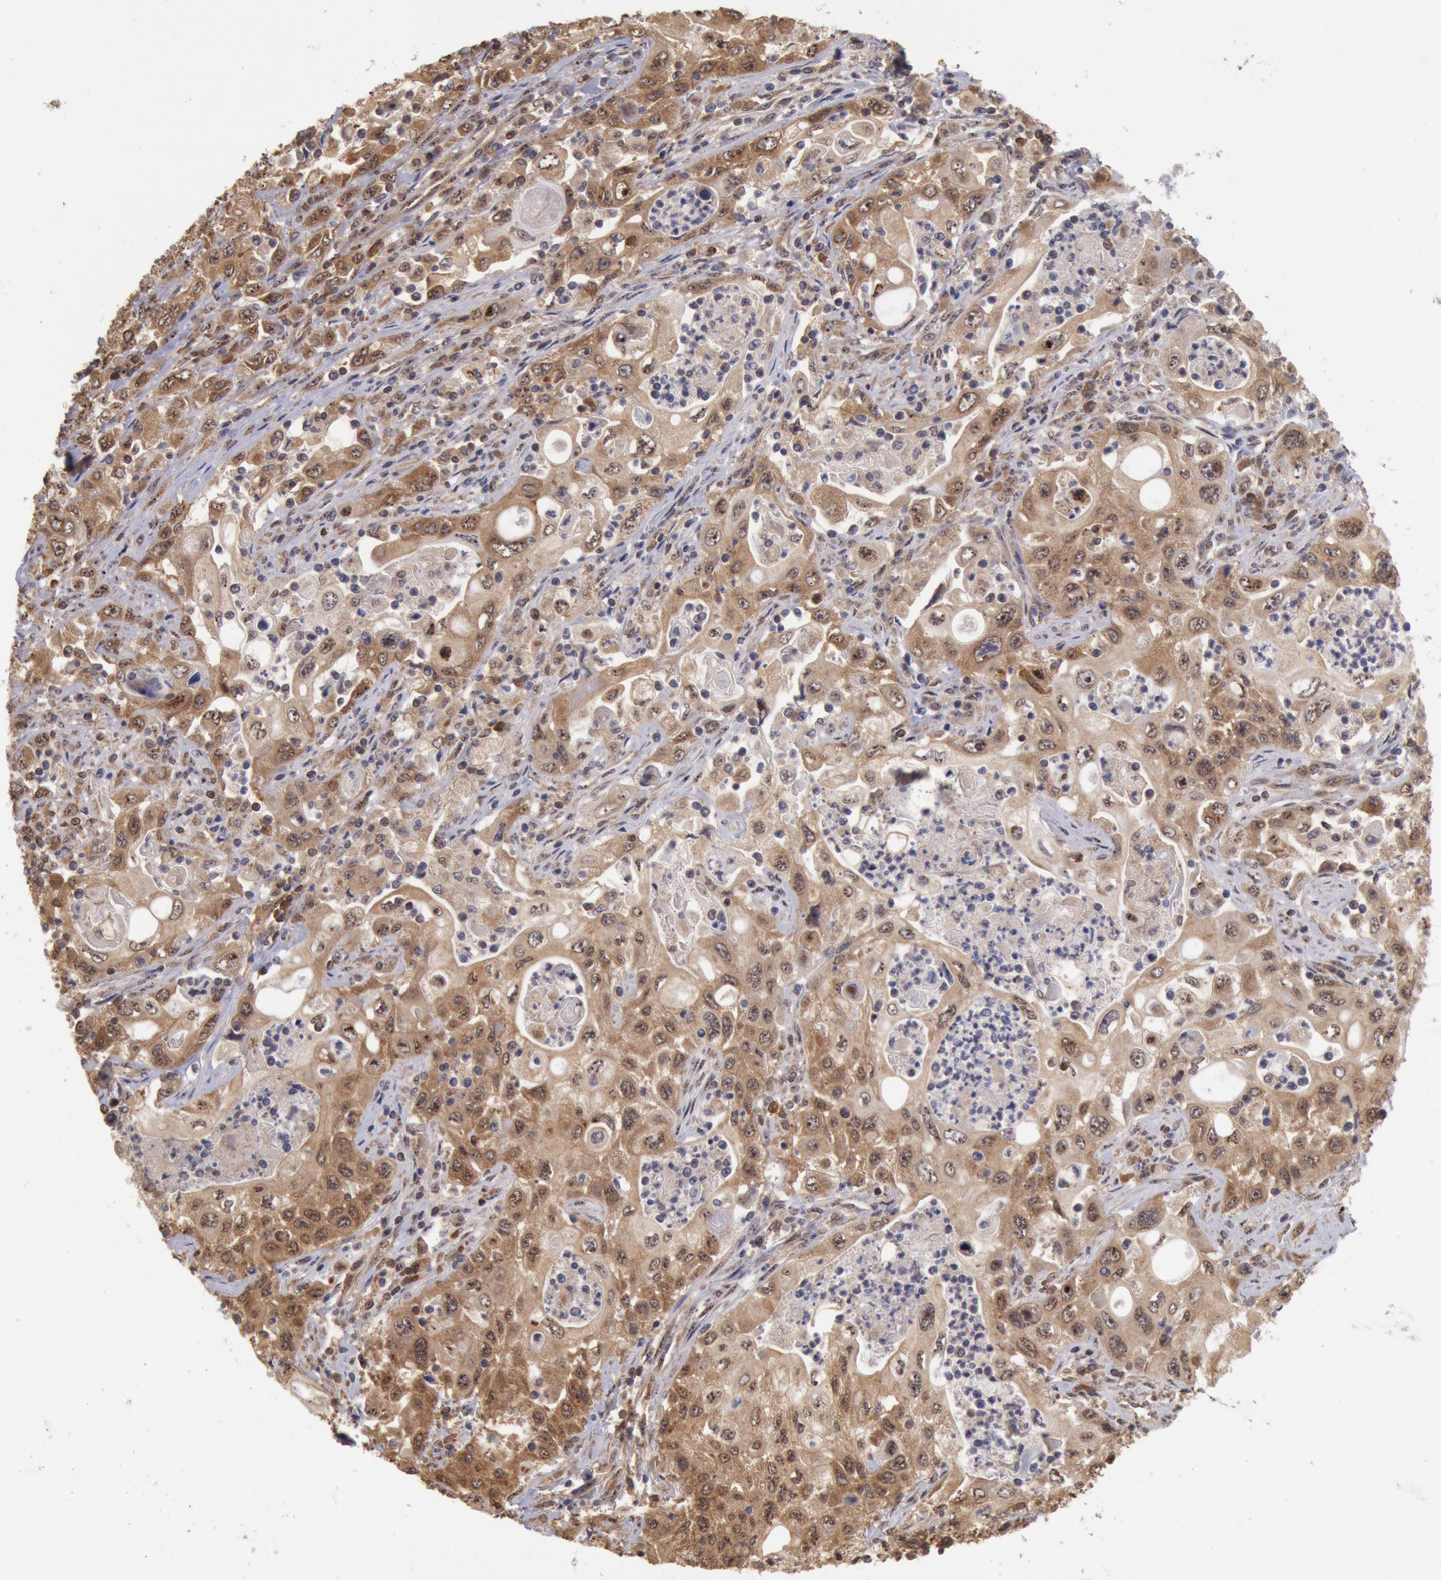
{"staining": {"intensity": "moderate", "quantity": ">75%", "location": "cytoplasmic/membranous,nuclear"}, "tissue": "pancreatic cancer", "cell_type": "Tumor cells", "image_type": "cancer", "snomed": [{"axis": "morphology", "description": "Adenocarcinoma, NOS"}, {"axis": "topography", "description": "Pancreas"}], "caption": "Moderate cytoplasmic/membranous and nuclear protein expression is seen in about >75% of tumor cells in pancreatic cancer.", "gene": "STX17", "patient": {"sex": "male", "age": 70}}